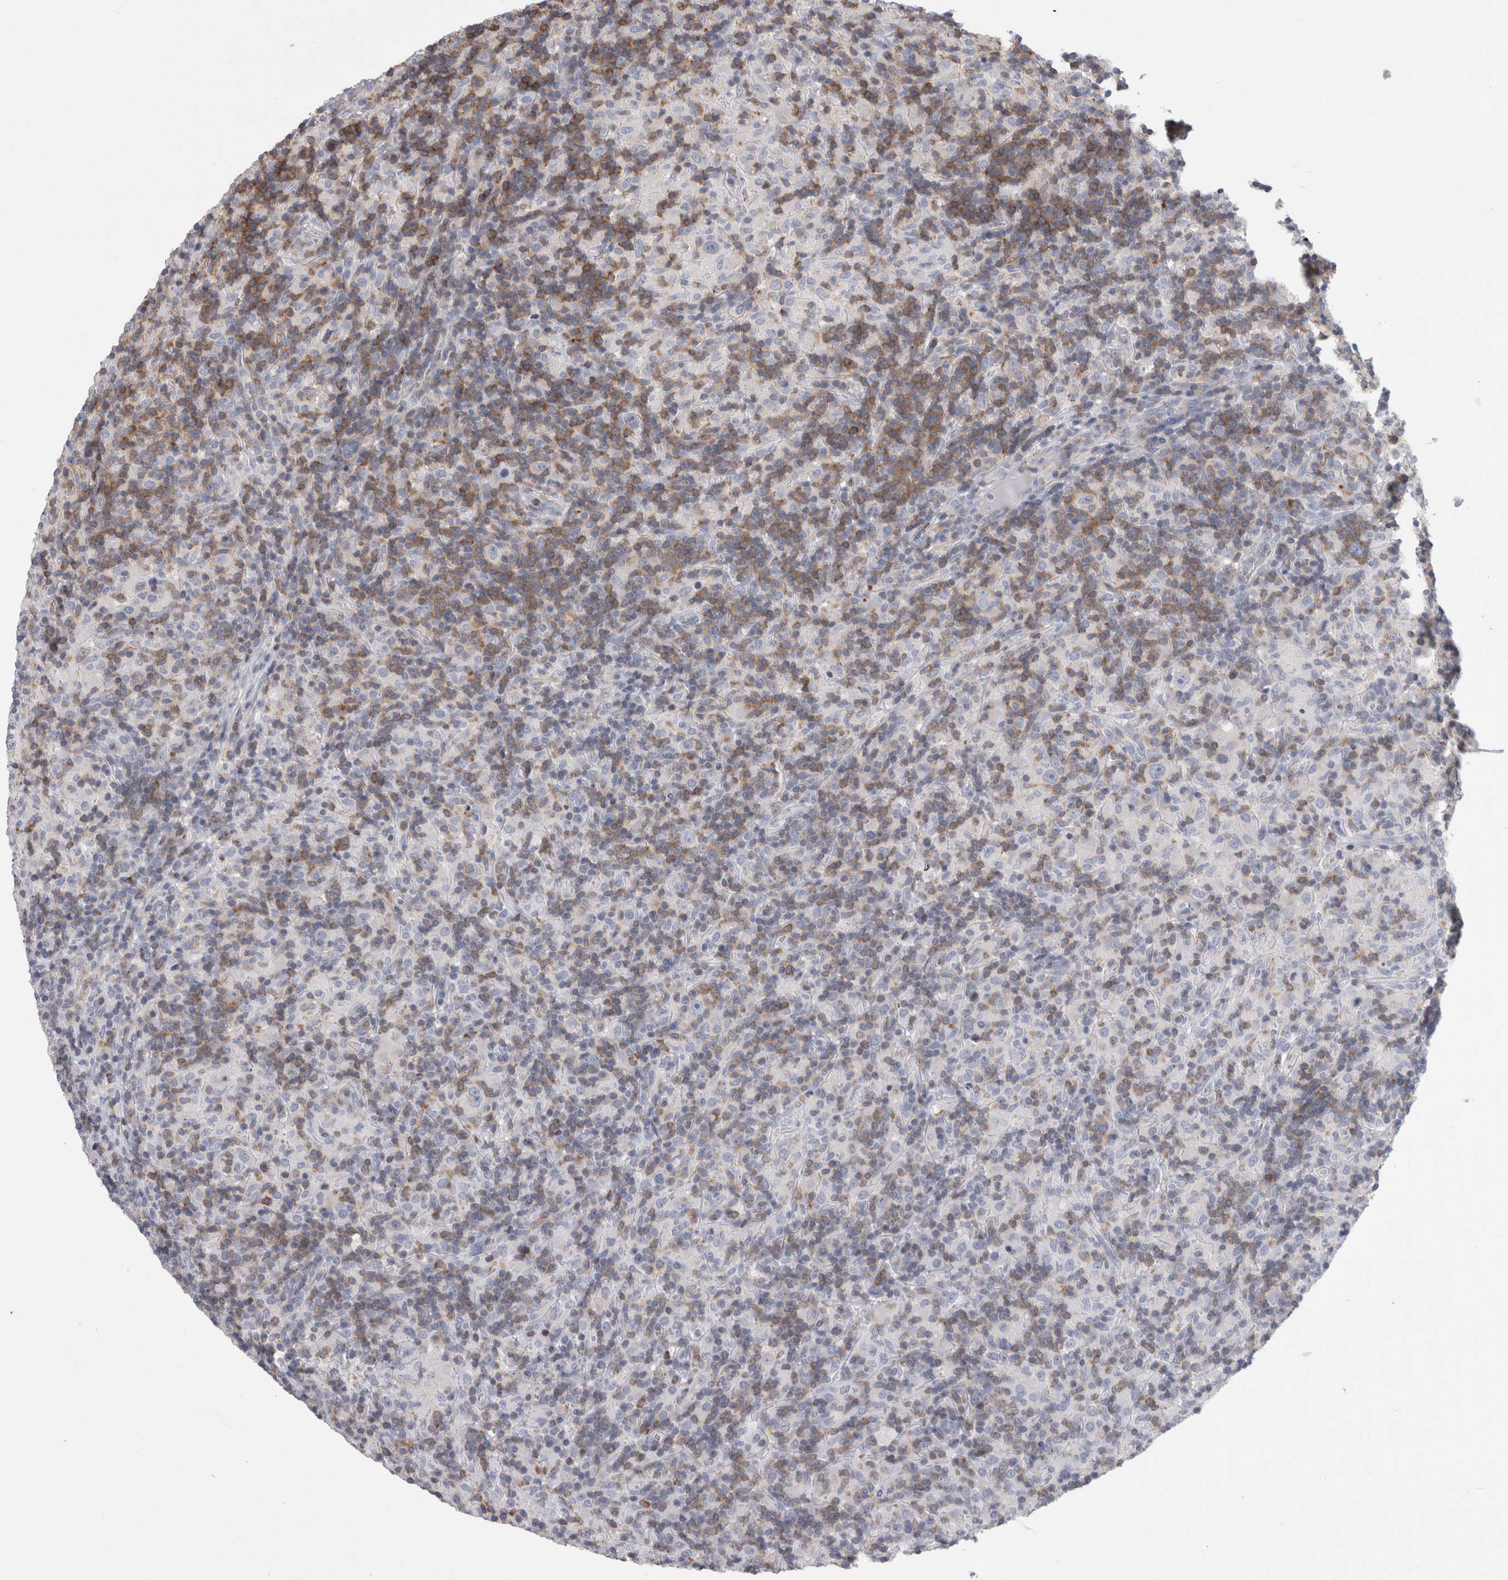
{"staining": {"intensity": "negative", "quantity": "none", "location": "none"}, "tissue": "lymphoma", "cell_type": "Tumor cells", "image_type": "cancer", "snomed": [{"axis": "morphology", "description": "Hodgkin's disease, NOS"}, {"axis": "topography", "description": "Lymph node"}], "caption": "An immunohistochemistry (IHC) image of lymphoma is shown. There is no staining in tumor cells of lymphoma.", "gene": "DCTN6", "patient": {"sex": "male", "age": 70}}